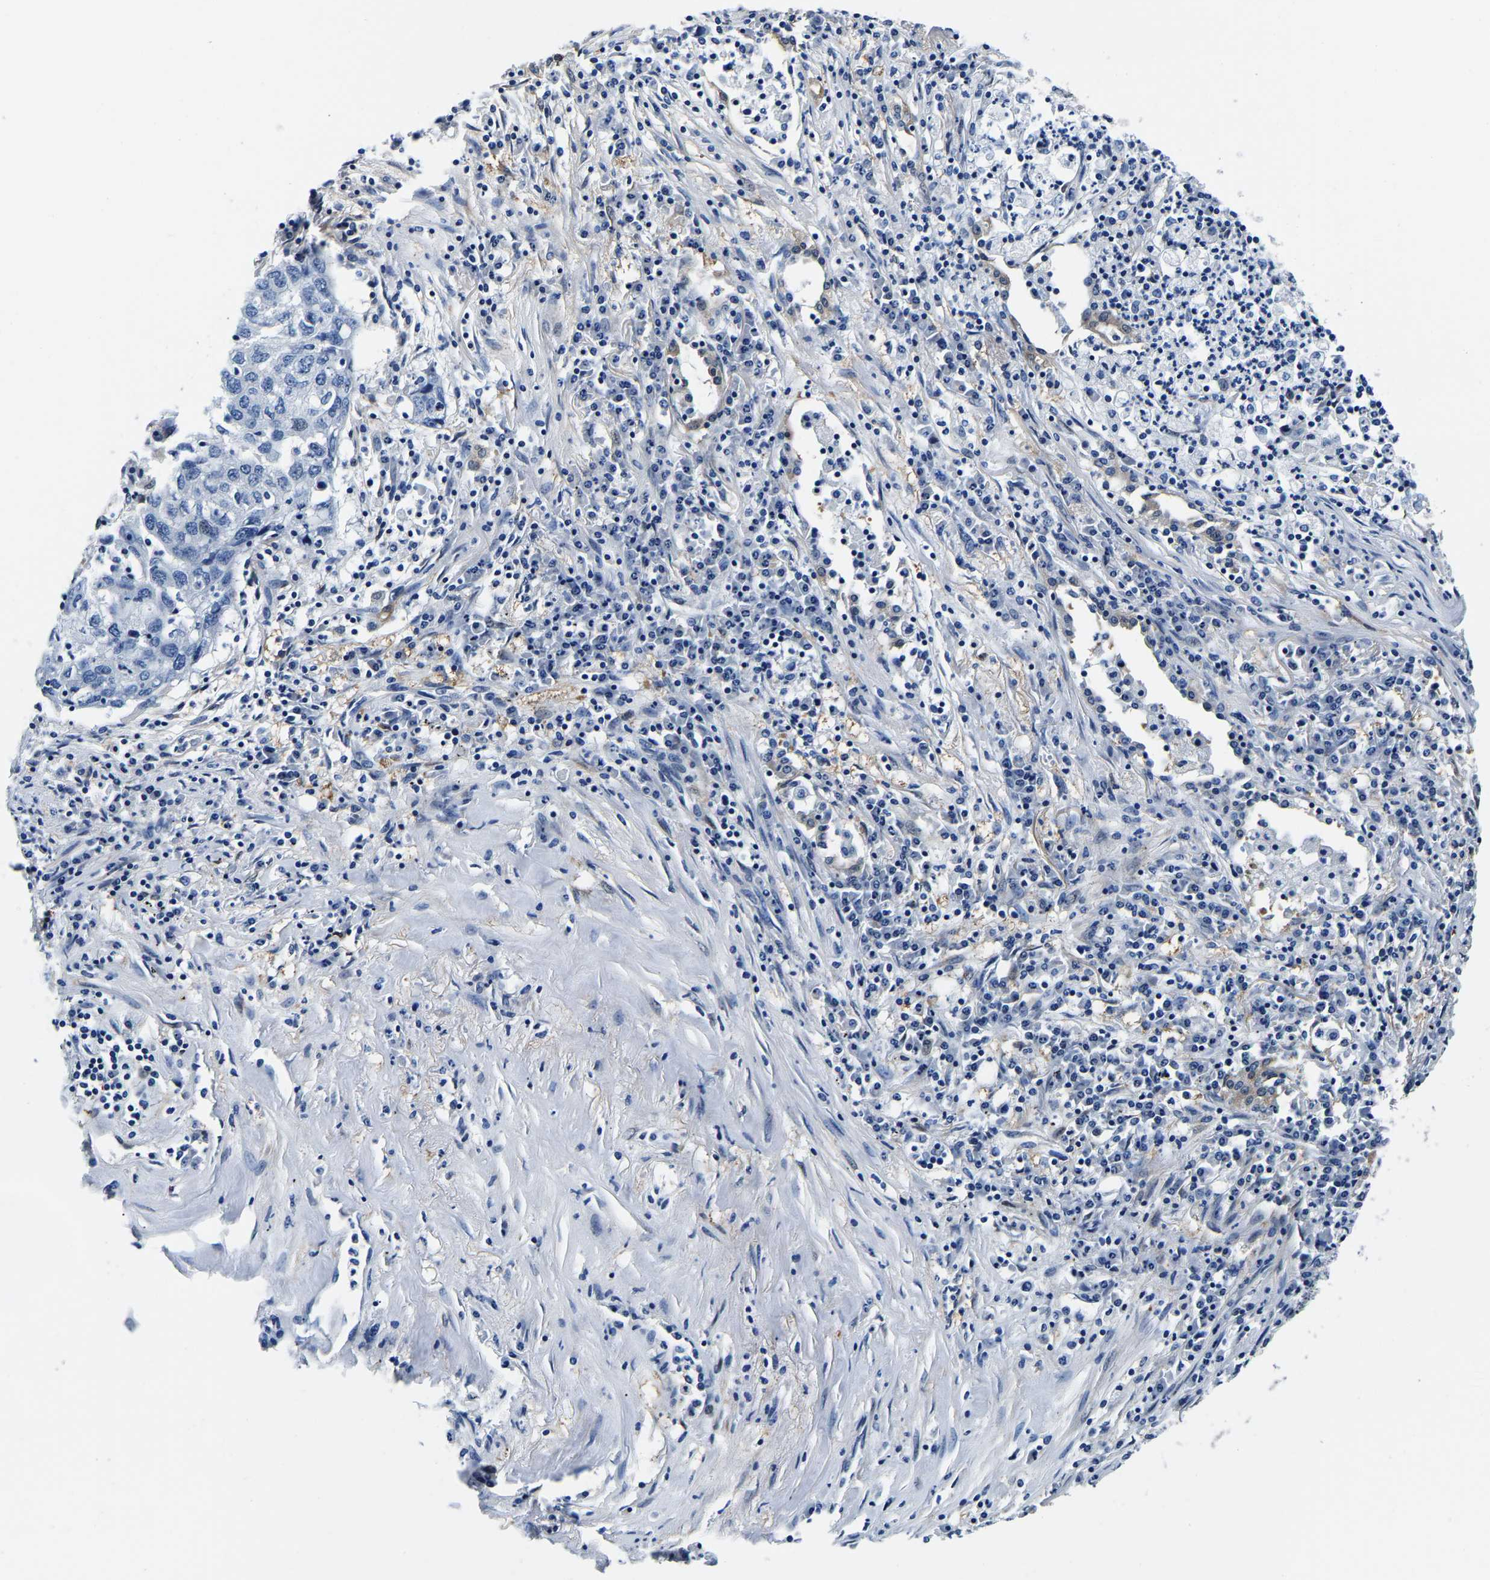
{"staining": {"intensity": "negative", "quantity": "none", "location": "none"}, "tissue": "lung cancer", "cell_type": "Tumor cells", "image_type": "cancer", "snomed": [{"axis": "morphology", "description": "Squamous cell carcinoma, NOS"}, {"axis": "topography", "description": "Lung"}], "caption": "This is a image of immunohistochemistry staining of lung cancer (squamous cell carcinoma), which shows no positivity in tumor cells.", "gene": "ACO1", "patient": {"sex": "female", "age": 63}}